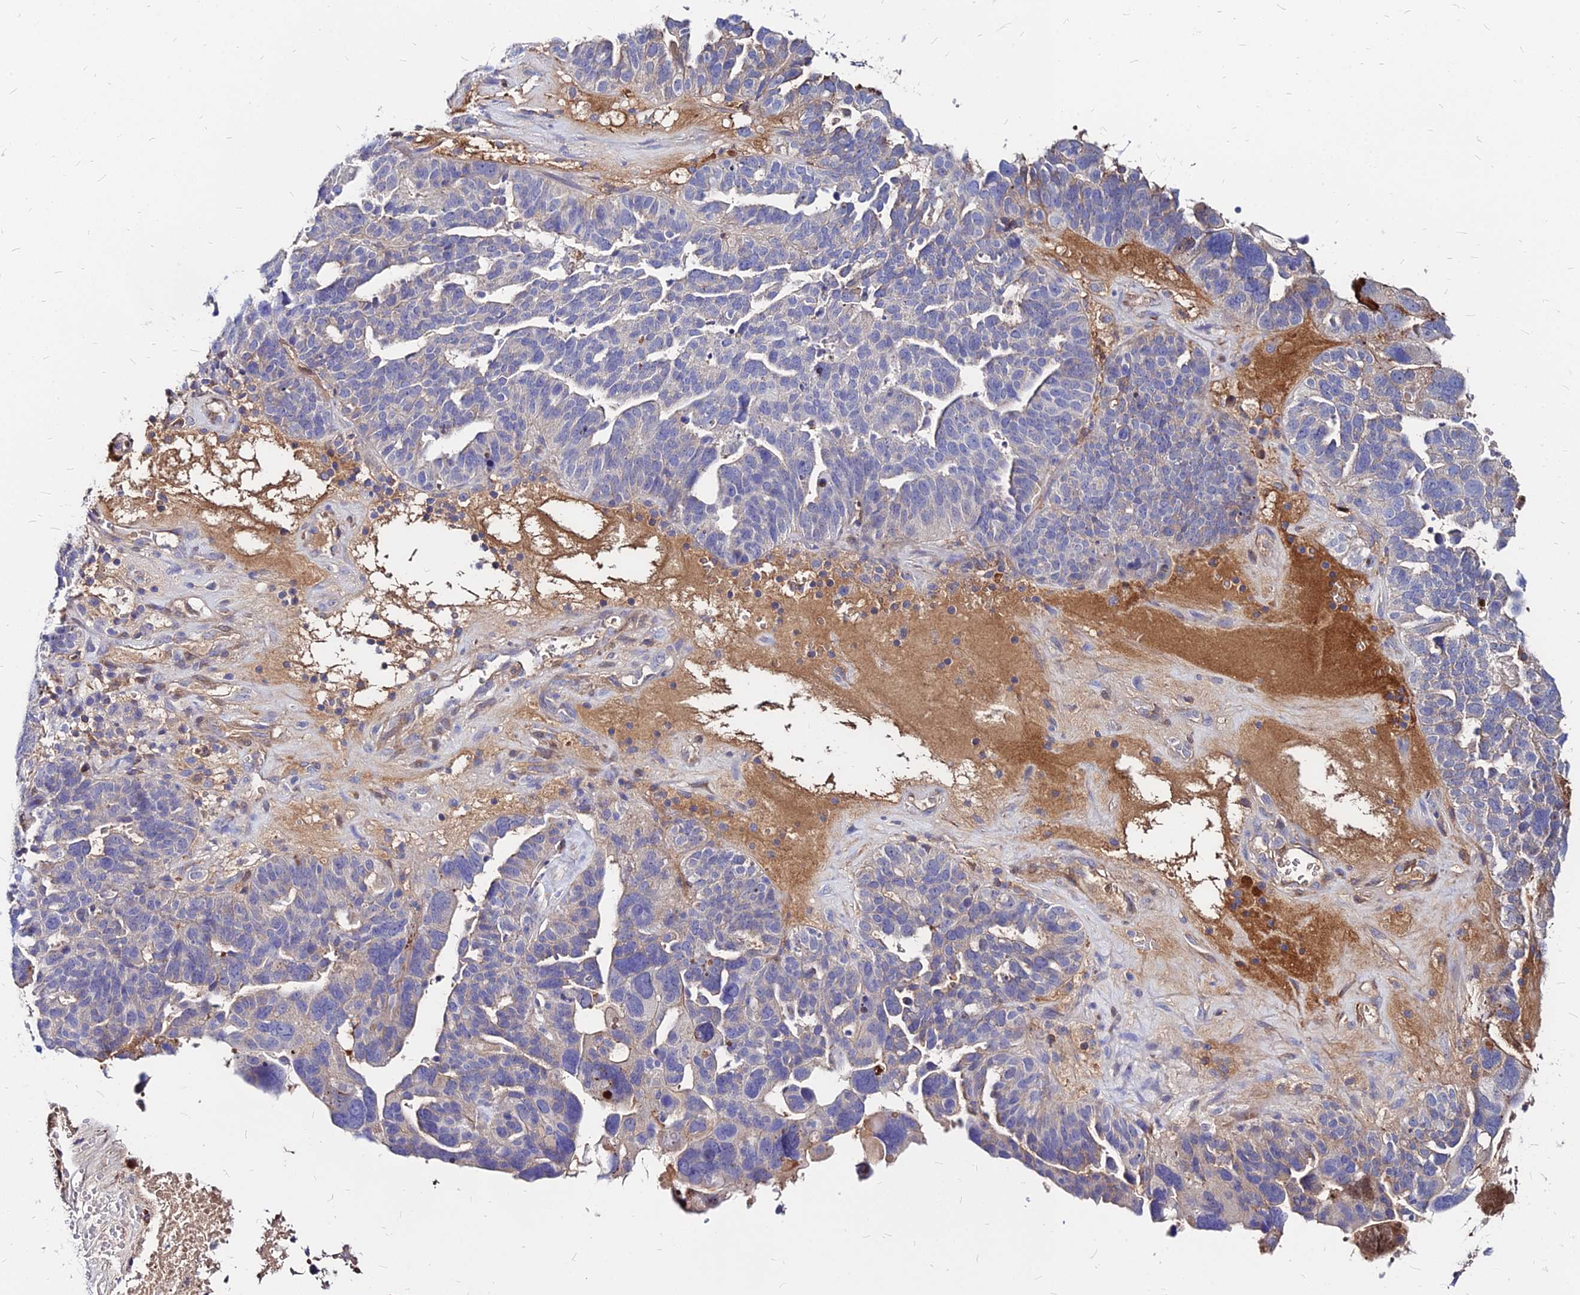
{"staining": {"intensity": "negative", "quantity": "none", "location": "none"}, "tissue": "ovarian cancer", "cell_type": "Tumor cells", "image_type": "cancer", "snomed": [{"axis": "morphology", "description": "Cystadenocarcinoma, serous, NOS"}, {"axis": "topography", "description": "Ovary"}], "caption": "This photomicrograph is of serous cystadenocarcinoma (ovarian) stained with IHC to label a protein in brown with the nuclei are counter-stained blue. There is no expression in tumor cells. (DAB immunohistochemistry (IHC) visualized using brightfield microscopy, high magnification).", "gene": "ACSM6", "patient": {"sex": "female", "age": 59}}